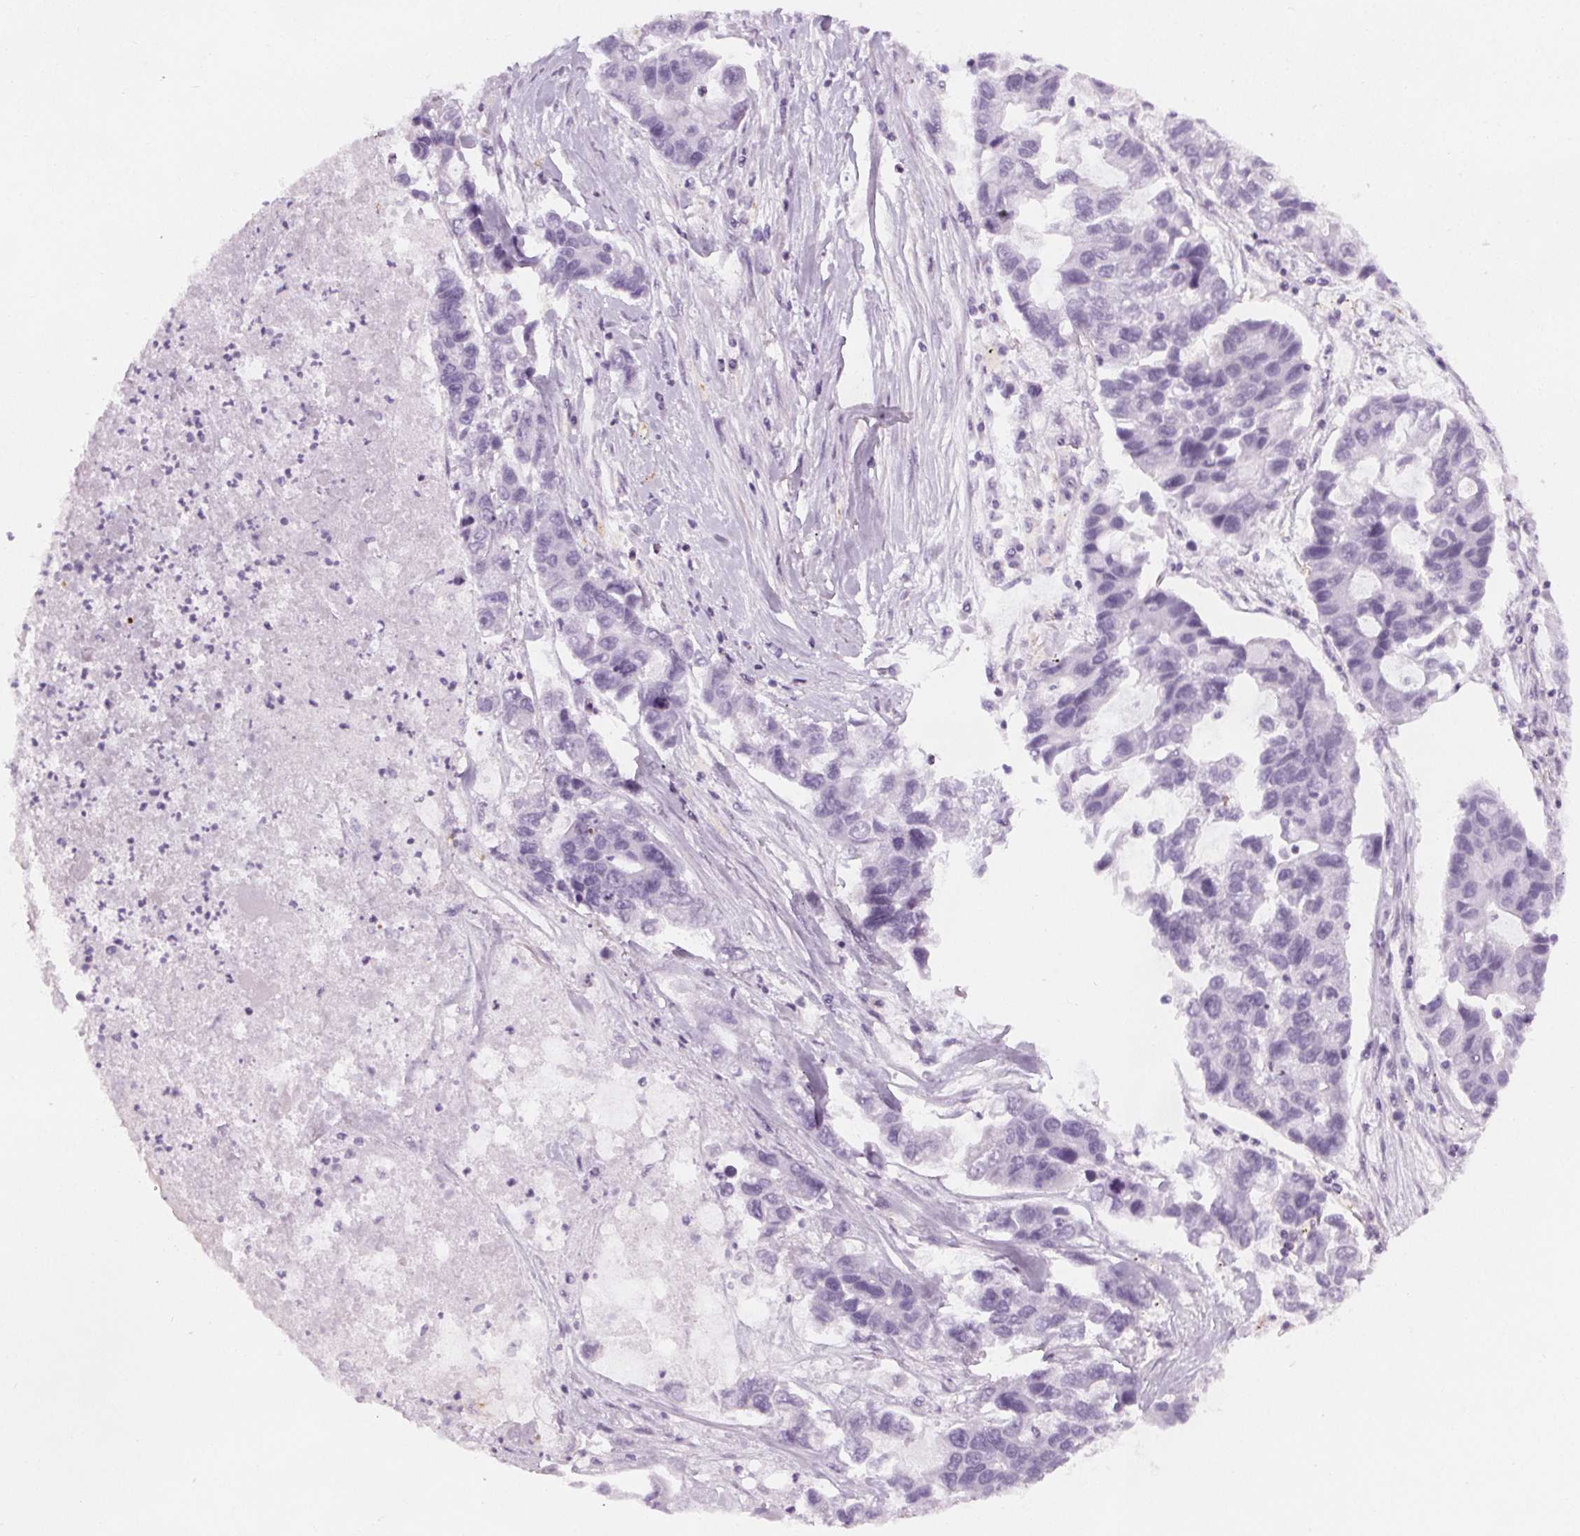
{"staining": {"intensity": "negative", "quantity": "none", "location": "none"}, "tissue": "lung cancer", "cell_type": "Tumor cells", "image_type": "cancer", "snomed": [{"axis": "morphology", "description": "Adenocarcinoma, NOS"}, {"axis": "topography", "description": "Bronchus"}, {"axis": "topography", "description": "Lung"}], "caption": "Lung adenocarcinoma was stained to show a protein in brown. There is no significant expression in tumor cells.", "gene": "SLC5A12", "patient": {"sex": "female", "age": 51}}